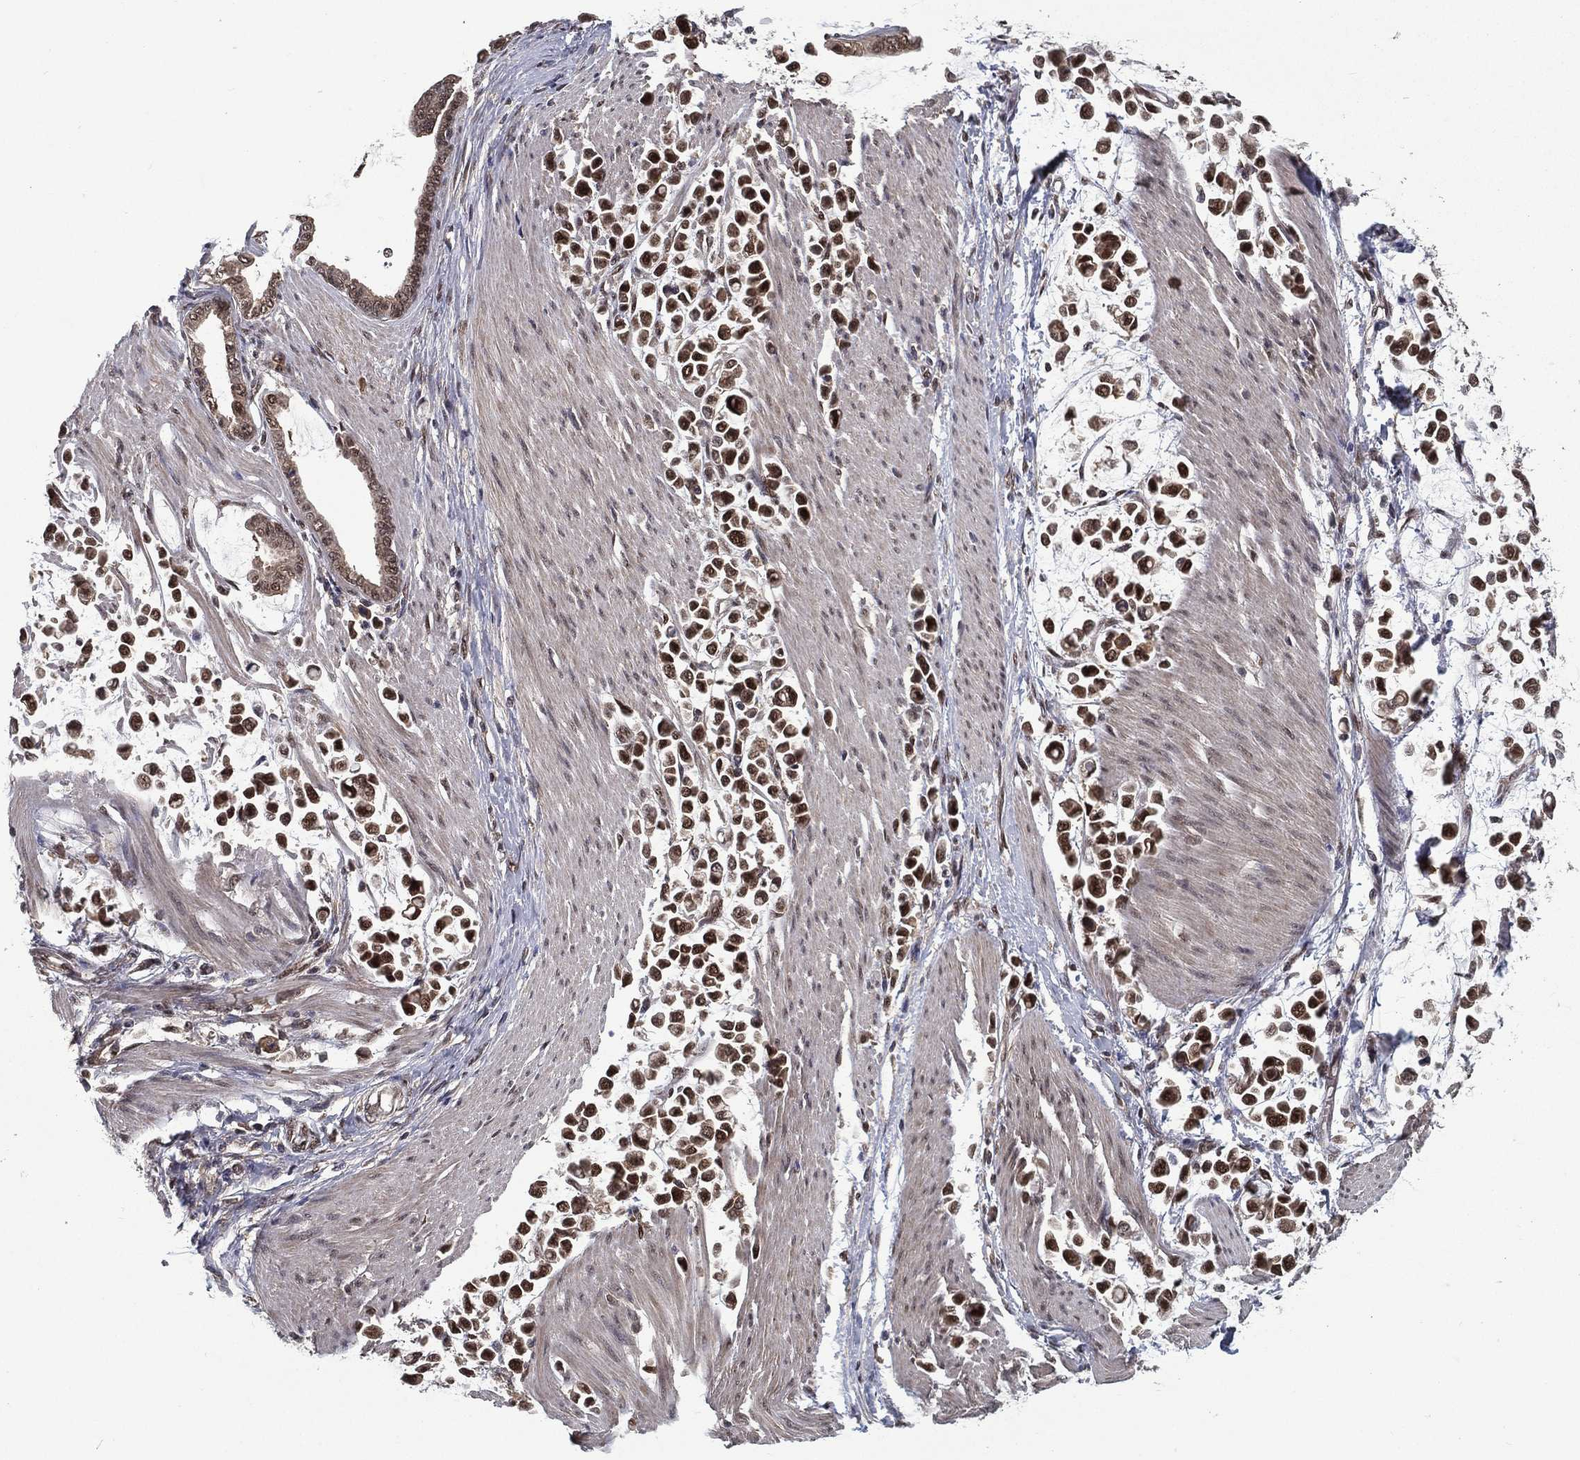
{"staining": {"intensity": "strong", "quantity": ">75%", "location": "nuclear"}, "tissue": "stomach cancer", "cell_type": "Tumor cells", "image_type": "cancer", "snomed": [{"axis": "morphology", "description": "Adenocarcinoma, NOS"}, {"axis": "topography", "description": "Stomach"}], "caption": "This is an image of immunohistochemistry staining of stomach adenocarcinoma, which shows strong expression in the nuclear of tumor cells.", "gene": "CARM1", "patient": {"sex": "male", "age": 82}}